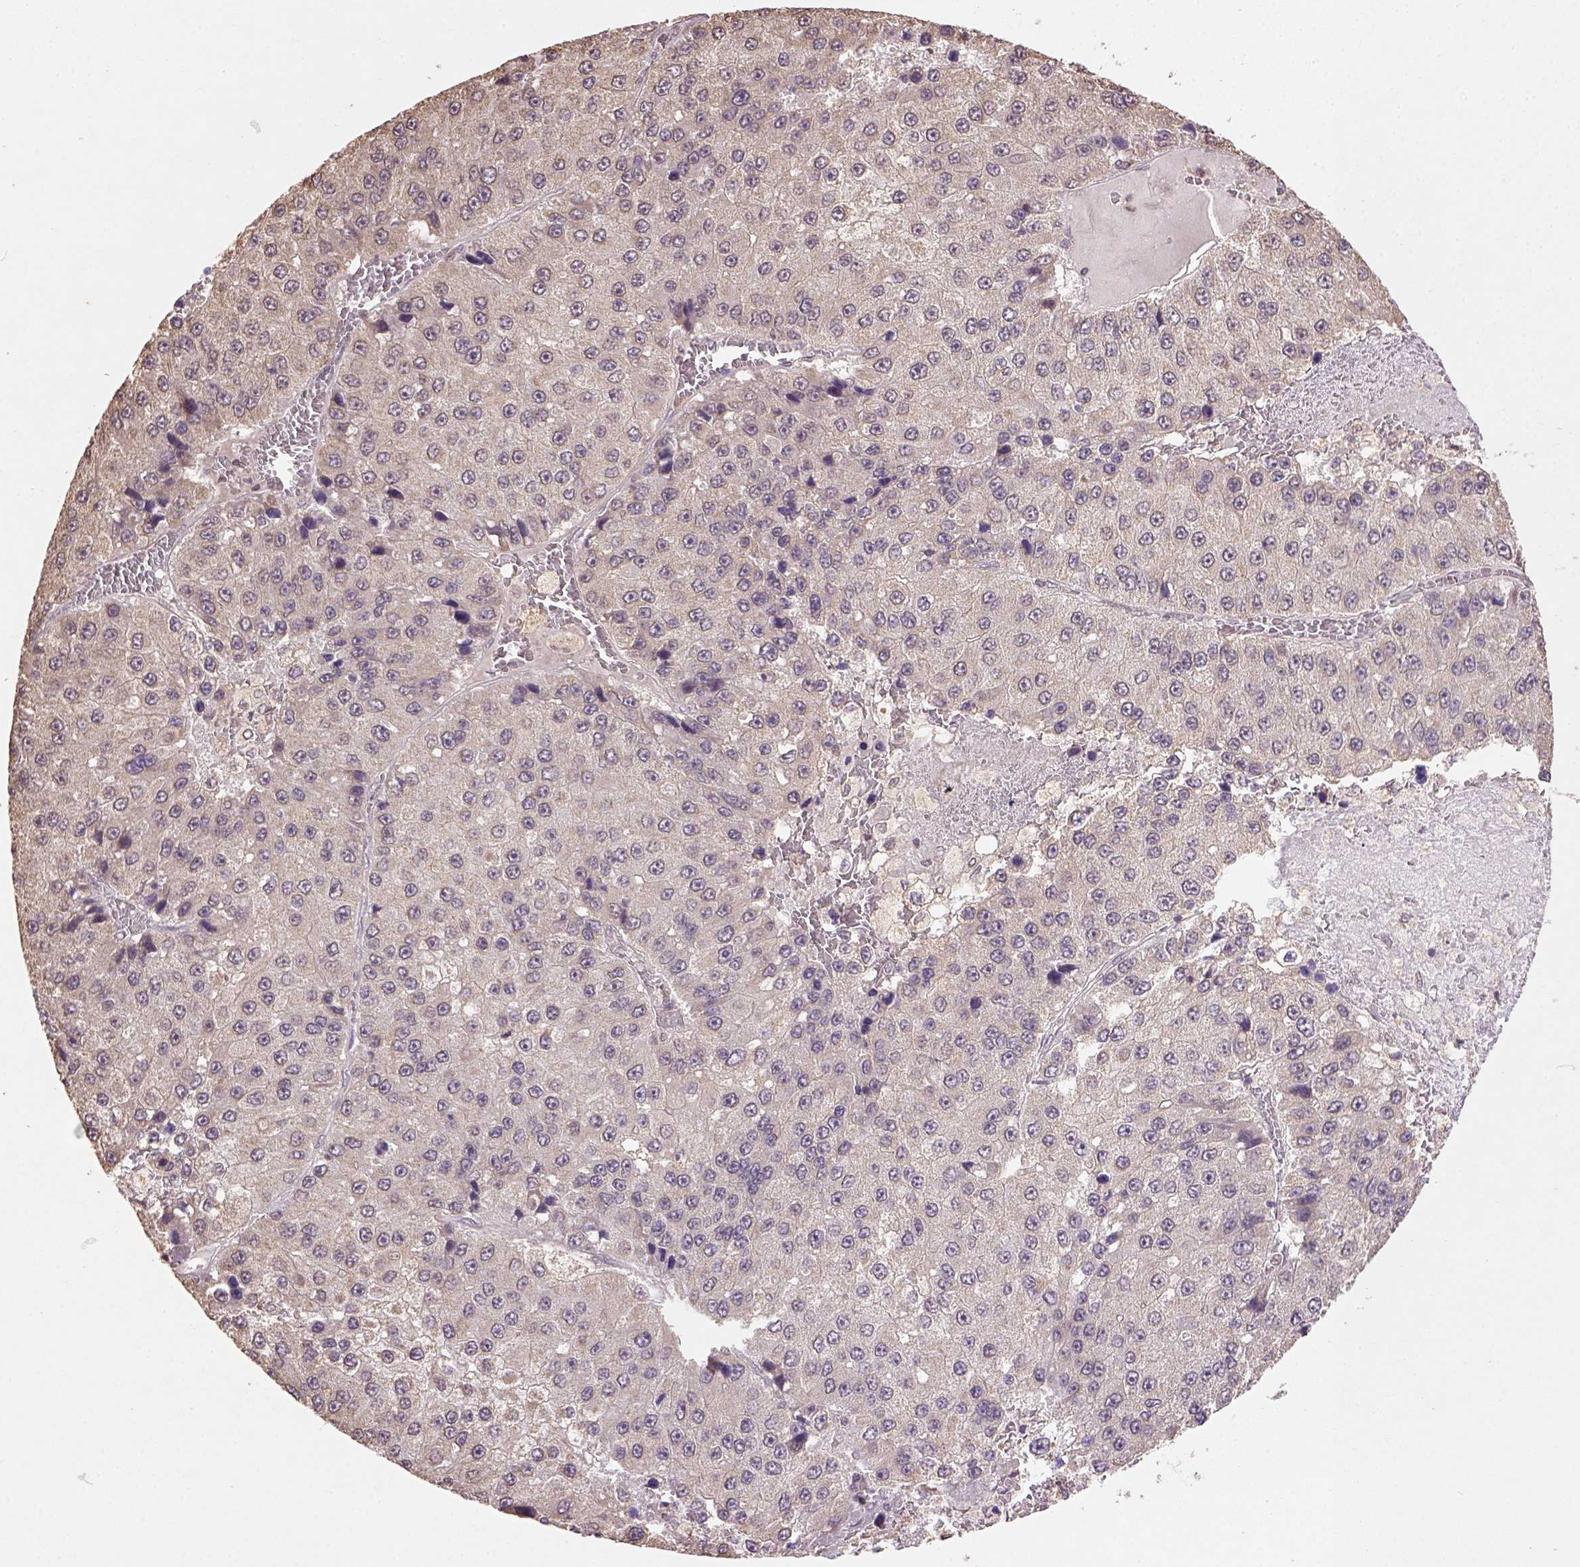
{"staining": {"intensity": "weak", "quantity": ">75%", "location": "cytoplasmic/membranous"}, "tissue": "liver cancer", "cell_type": "Tumor cells", "image_type": "cancer", "snomed": [{"axis": "morphology", "description": "Carcinoma, Hepatocellular, NOS"}, {"axis": "topography", "description": "Liver"}], "caption": "Immunohistochemical staining of liver hepatocellular carcinoma demonstrates weak cytoplasmic/membranous protein expression in about >75% of tumor cells. Ihc stains the protein of interest in brown and the nuclei are stained blue.", "gene": "NUDT10", "patient": {"sex": "female", "age": 73}}